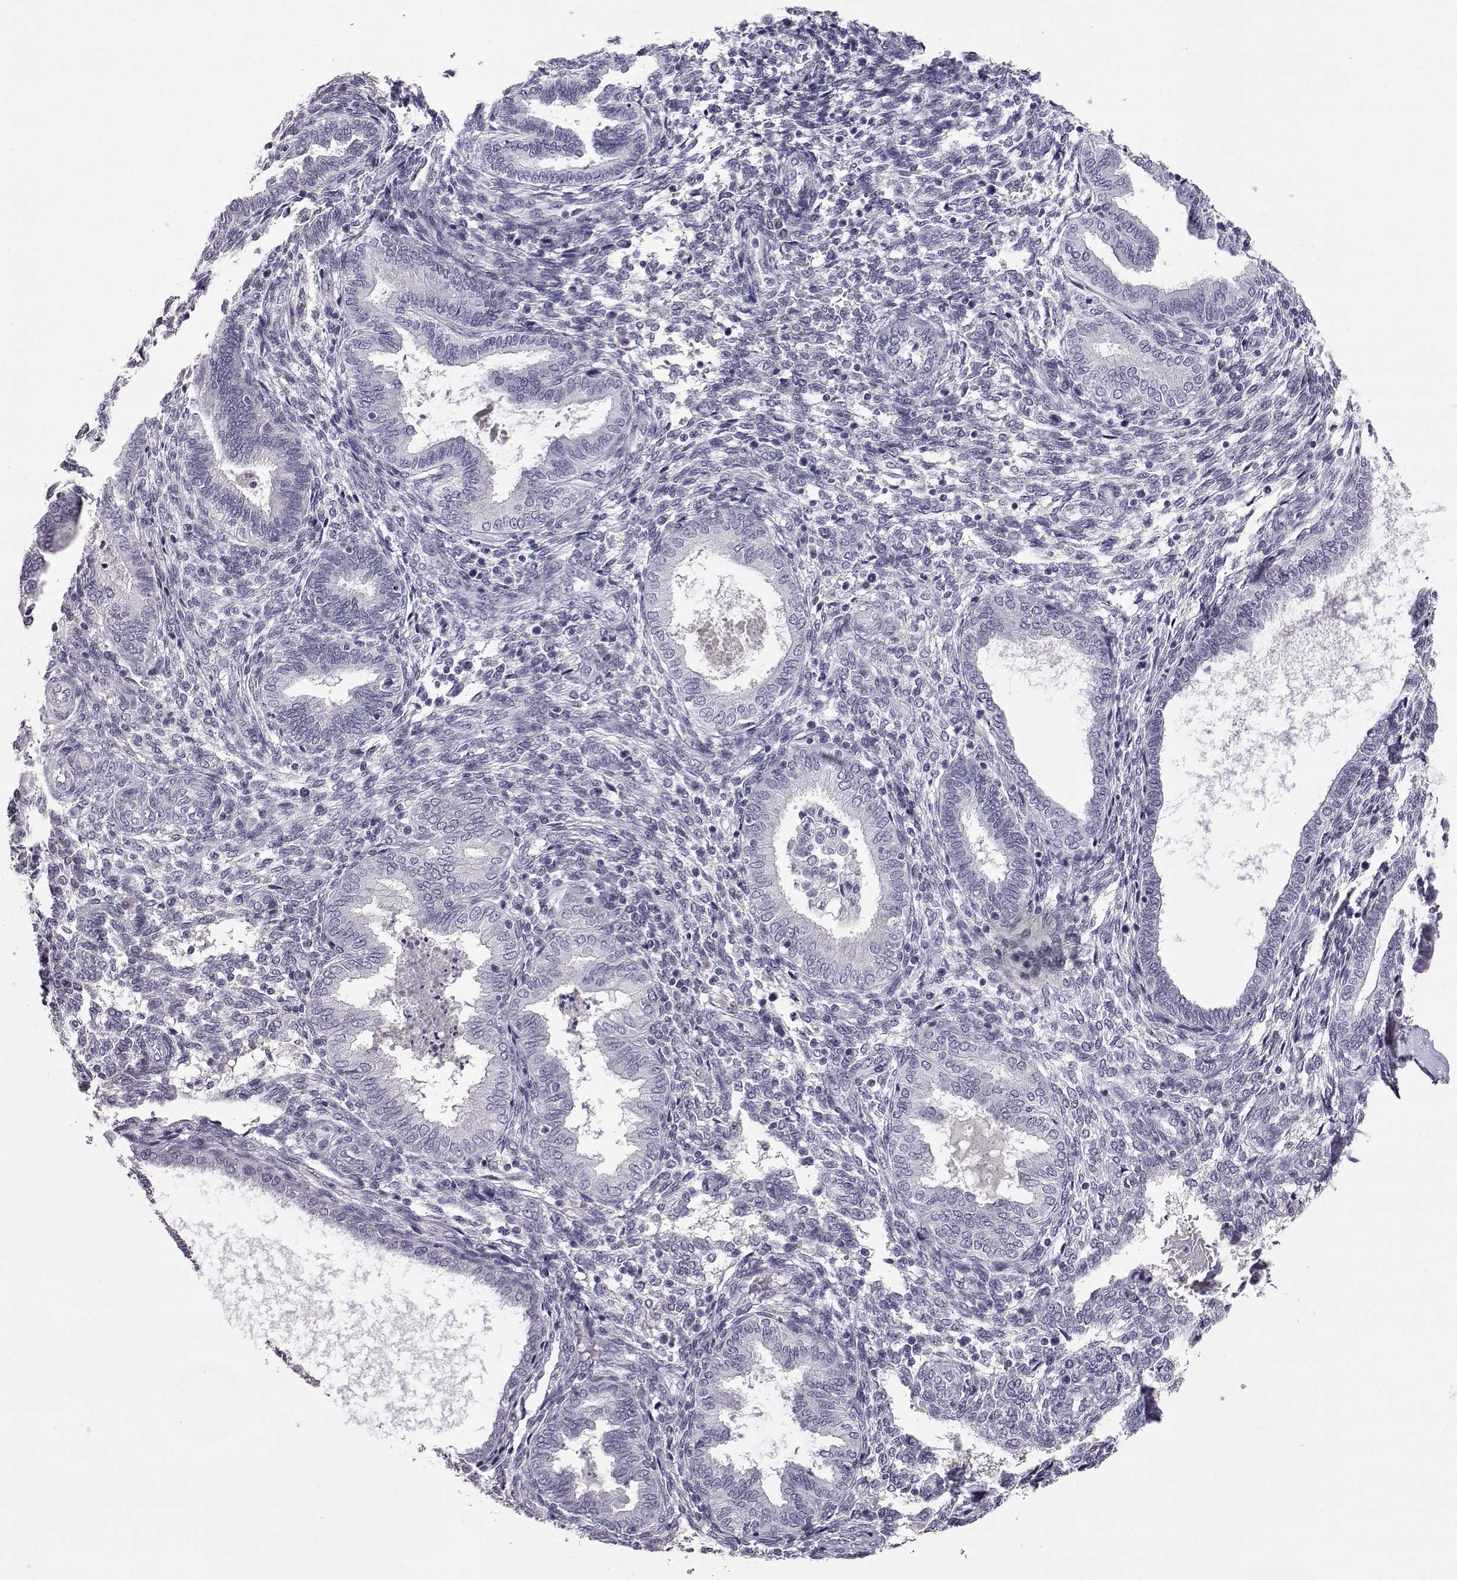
{"staining": {"intensity": "negative", "quantity": "none", "location": "none"}, "tissue": "endometrium", "cell_type": "Cells in endometrial stroma", "image_type": "normal", "snomed": [{"axis": "morphology", "description": "Normal tissue, NOS"}, {"axis": "topography", "description": "Endometrium"}], "caption": "Micrograph shows no significant protein staining in cells in endometrial stroma of benign endometrium.", "gene": "AKR1B1", "patient": {"sex": "female", "age": 42}}